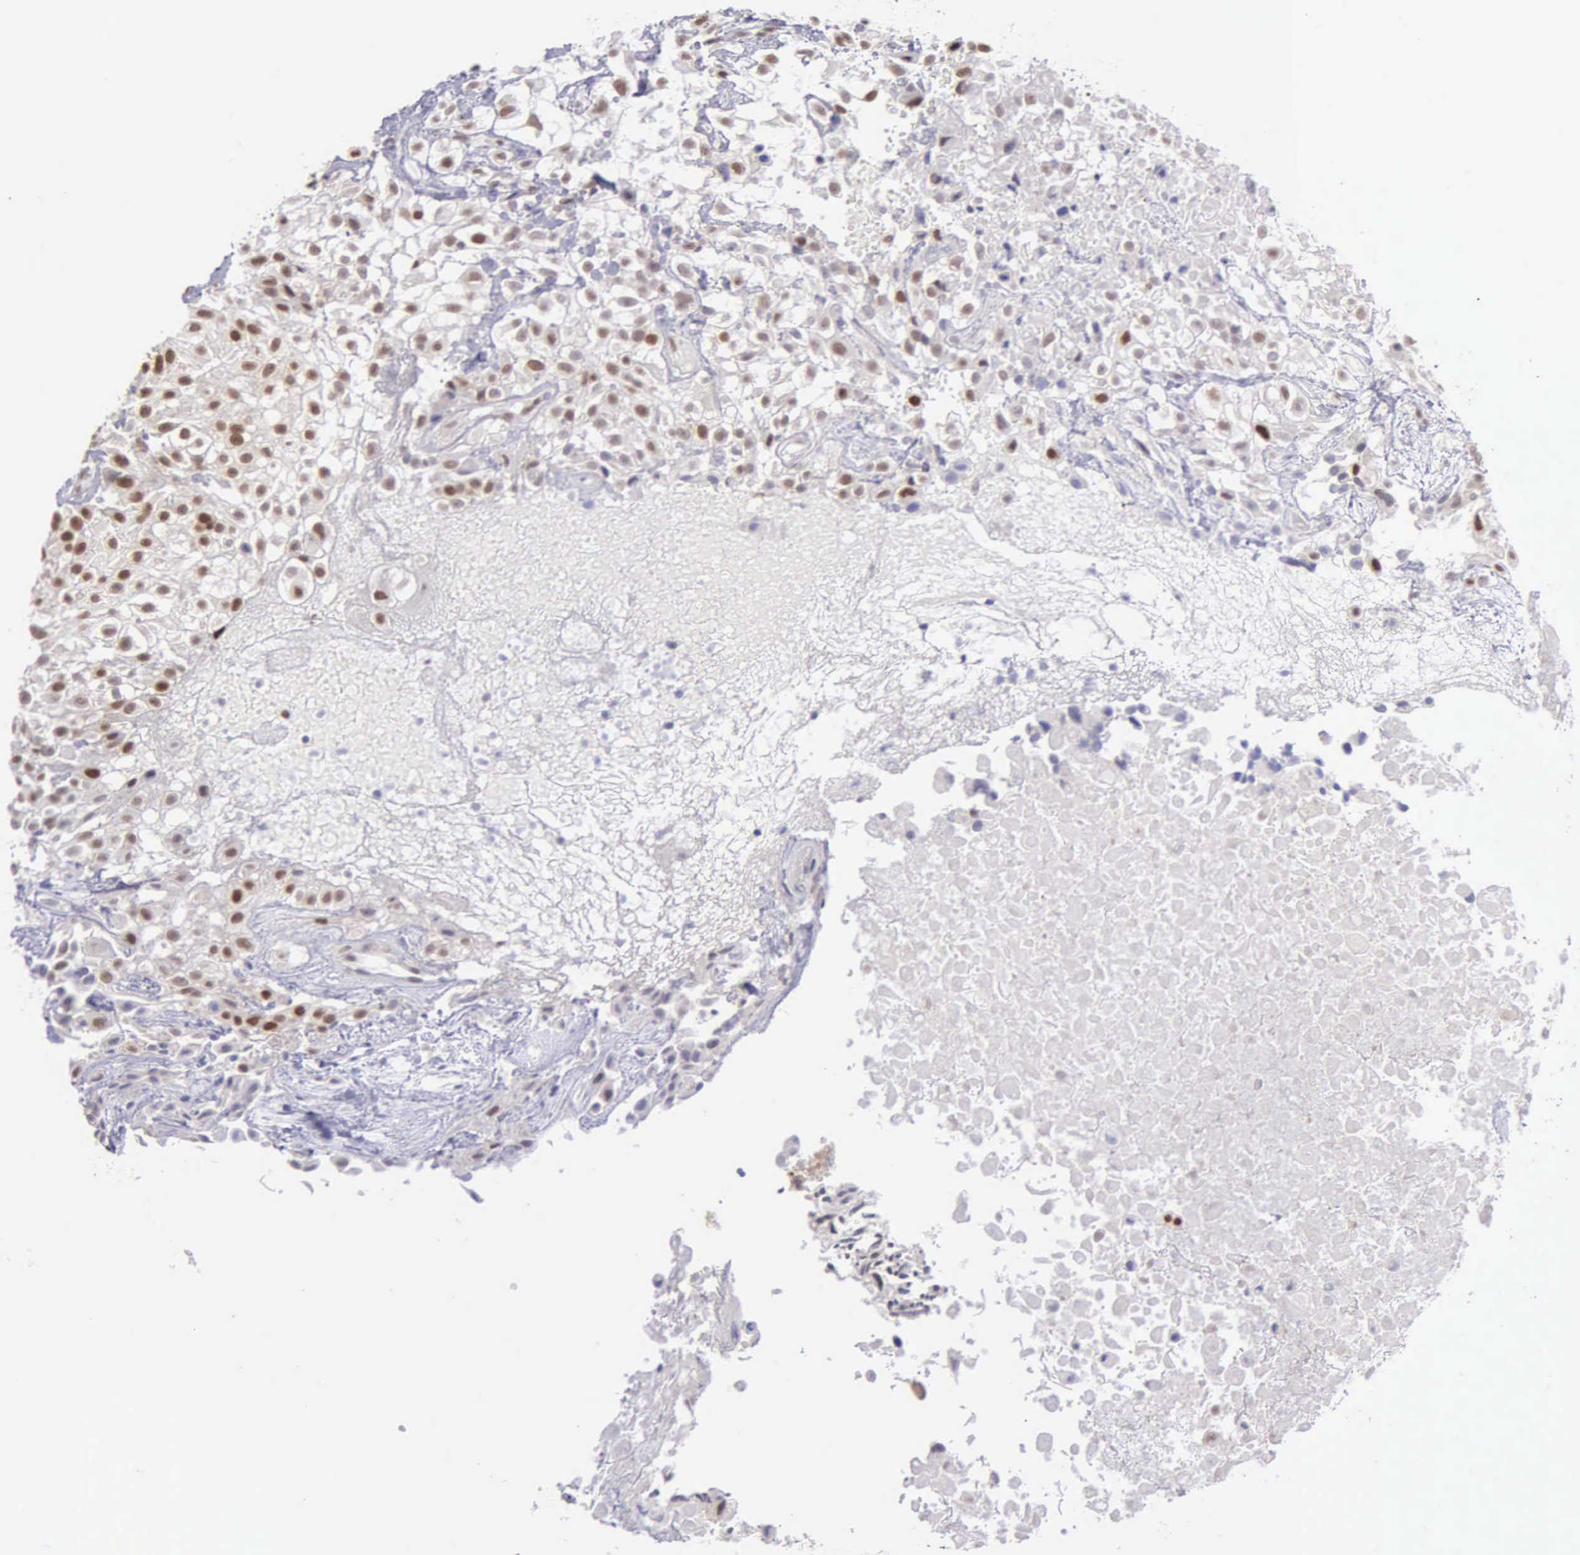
{"staining": {"intensity": "moderate", "quantity": "25%-75%", "location": "nuclear"}, "tissue": "urothelial cancer", "cell_type": "Tumor cells", "image_type": "cancer", "snomed": [{"axis": "morphology", "description": "Urothelial carcinoma, High grade"}, {"axis": "topography", "description": "Urinary bladder"}], "caption": "Immunohistochemistry (IHC) micrograph of neoplastic tissue: urothelial cancer stained using IHC exhibits medium levels of moderate protein expression localized specifically in the nuclear of tumor cells, appearing as a nuclear brown color.", "gene": "UBR7", "patient": {"sex": "male", "age": 56}}